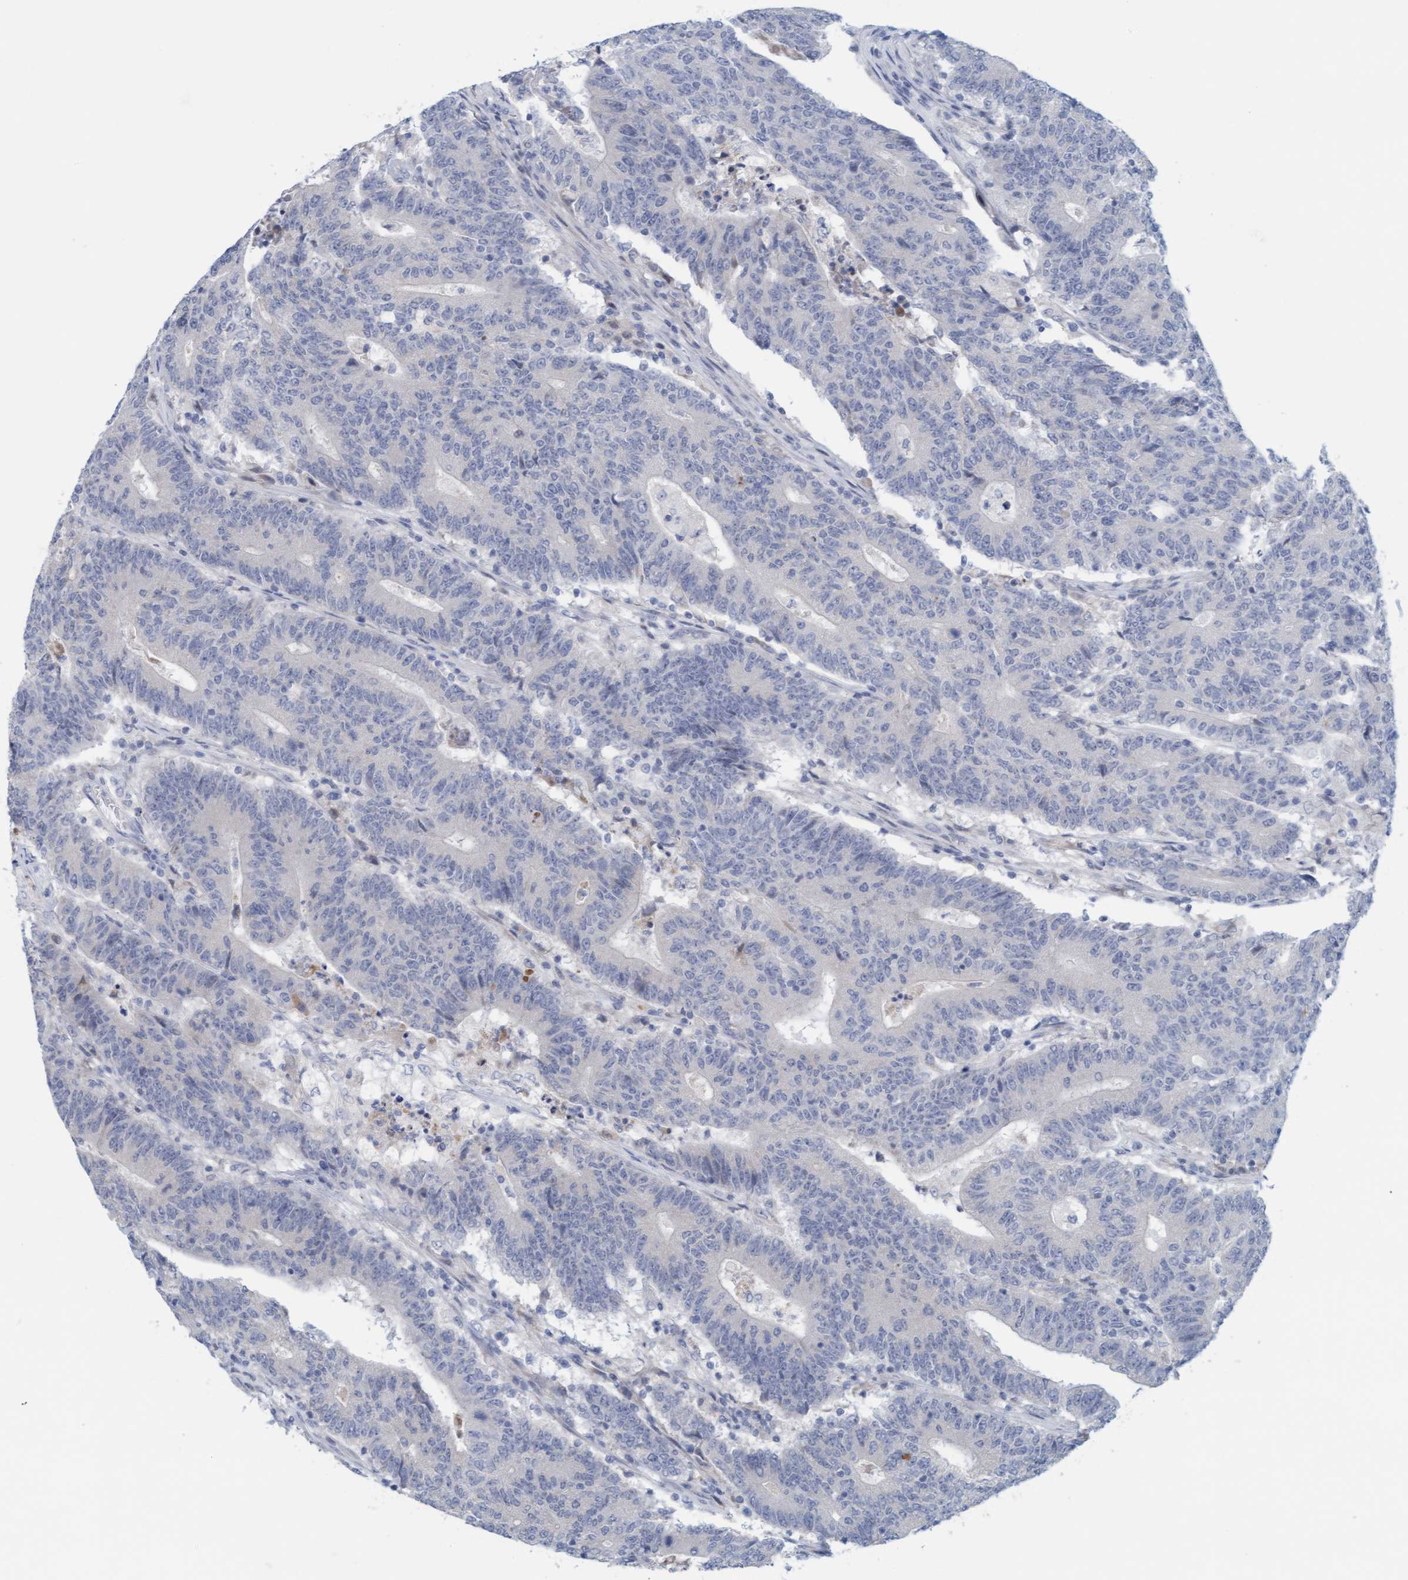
{"staining": {"intensity": "negative", "quantity": "none", "location": "none"}, "tissue": "colorectal cancer", "cell_type": "Tumor cells", "image_type": "cancer", "snomed": [{"axis": "morphology", "description": "Normal tissue, NOS"}, {"axis": "morphology", "description": "Adenocarcinoma, NOS"}, {"axis": "topography", "description": "Colon"}], "caption": "Immunohistochemical staining of adenocarcinoma (colorectal) demonstrates no significant staining in tumor cells.", "gene": "CPA3", "patient": {"sex": "female", "age": 75}}